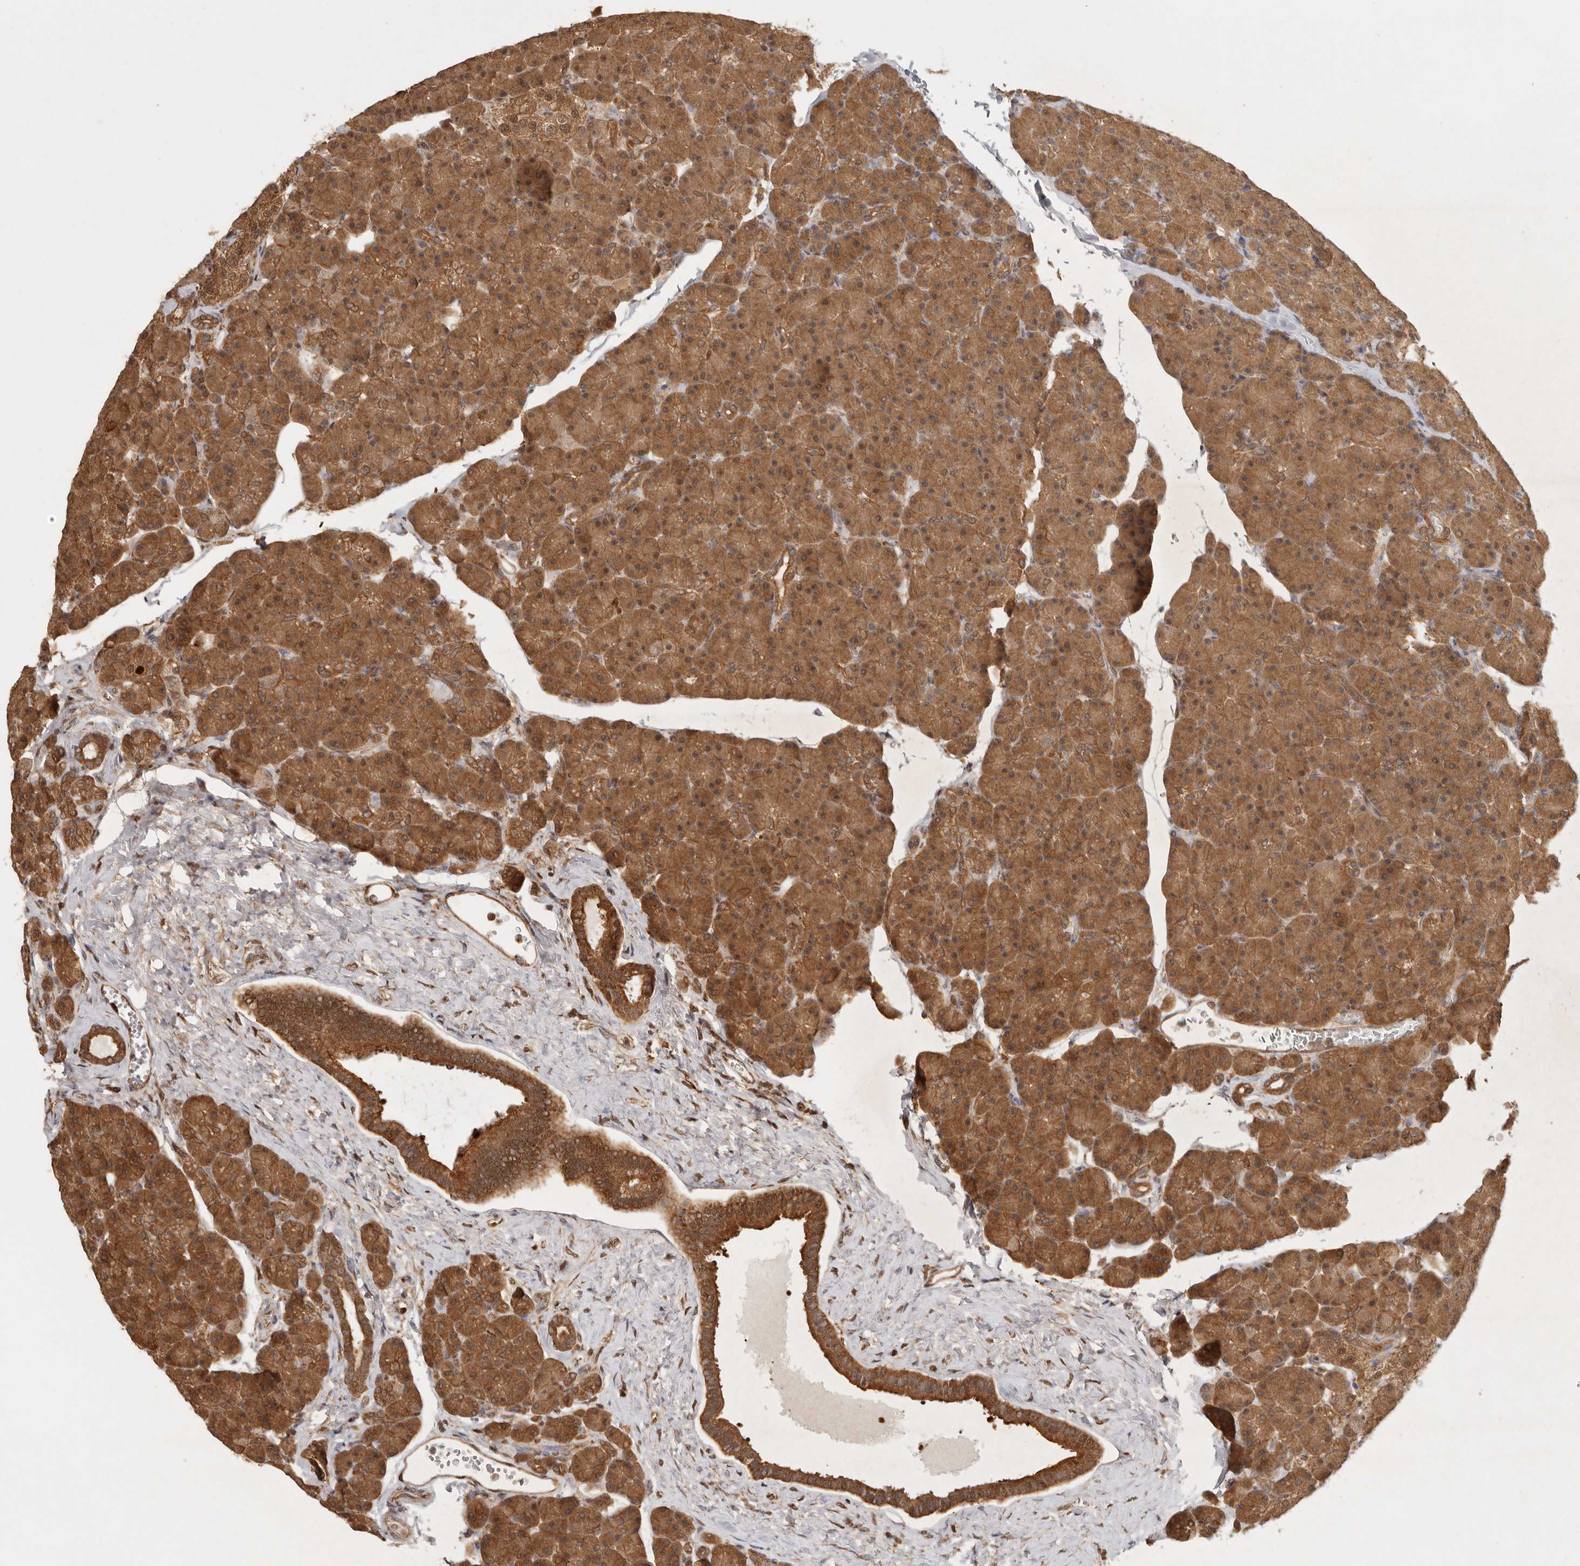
{"staining": {"intensity": "moderate", "quantity": ">75%", "location": "cytoplasmic/membranous,nuclear"}, "tissue": "pancreas", "cell_type": "Exocrine glandular cells", "image_type": "normal", "snomed": [{"axis": "morphology", "description": "Normal tissue, NOS"}, {"axis": "topography", "description": "Pancreas"}], "caption": "Immunohistochemical staining of benign pancreas reveals moderate cytoplasmic/membranous,nuclear protein expression in approximately >75% of exocrine glandular cells.", "gene": "PSMA5", "patient": {"sex": "female", "age": 43}}